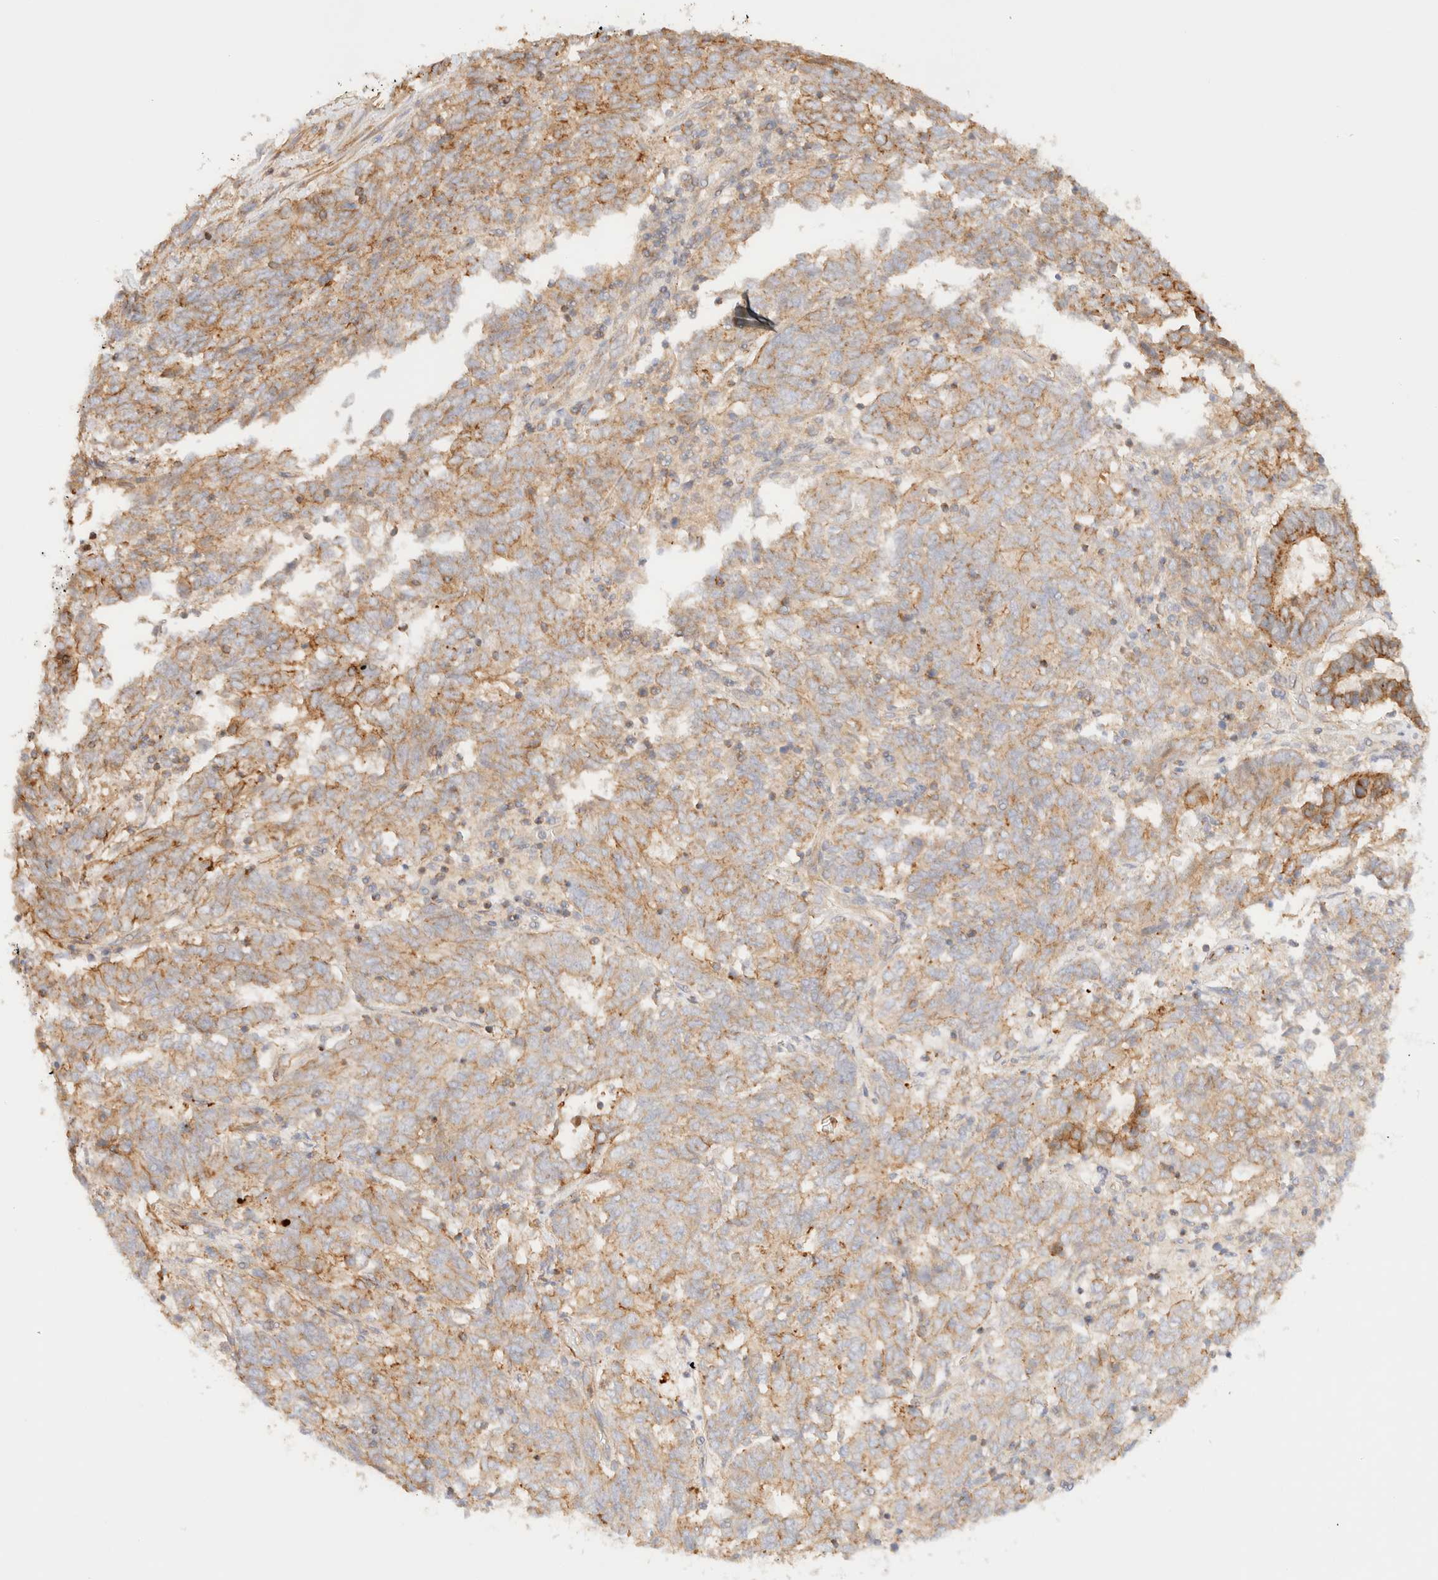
{"staining": {"intensity": "moderate", "quantity": "25%-75%", "location": "cytoplasmic/membranous"}, "tissue": "endometrial cancer", "cell_type": "Tumor cells", "image_type": "cancer", "snomed": [{"axis": "morphology", "description": "Adenocarcinoma, NOS"}, {"axis": "topography", "description": "Endometrium"}], "caption": "Immunohistochemical staining of human endometrial cancer (adenocarcinoma) shows medium levels of moderate cytoplasmic/membranous protein expression in about 25%-75% of tumor cells. The staining was performed using DAB to visualize the protein expression in brown, while the nuclei were stained in blue with hematoxylin (Magnification: 20x).", "gene": "MYO10", "patient": {"sex": "female", "age": 80}}